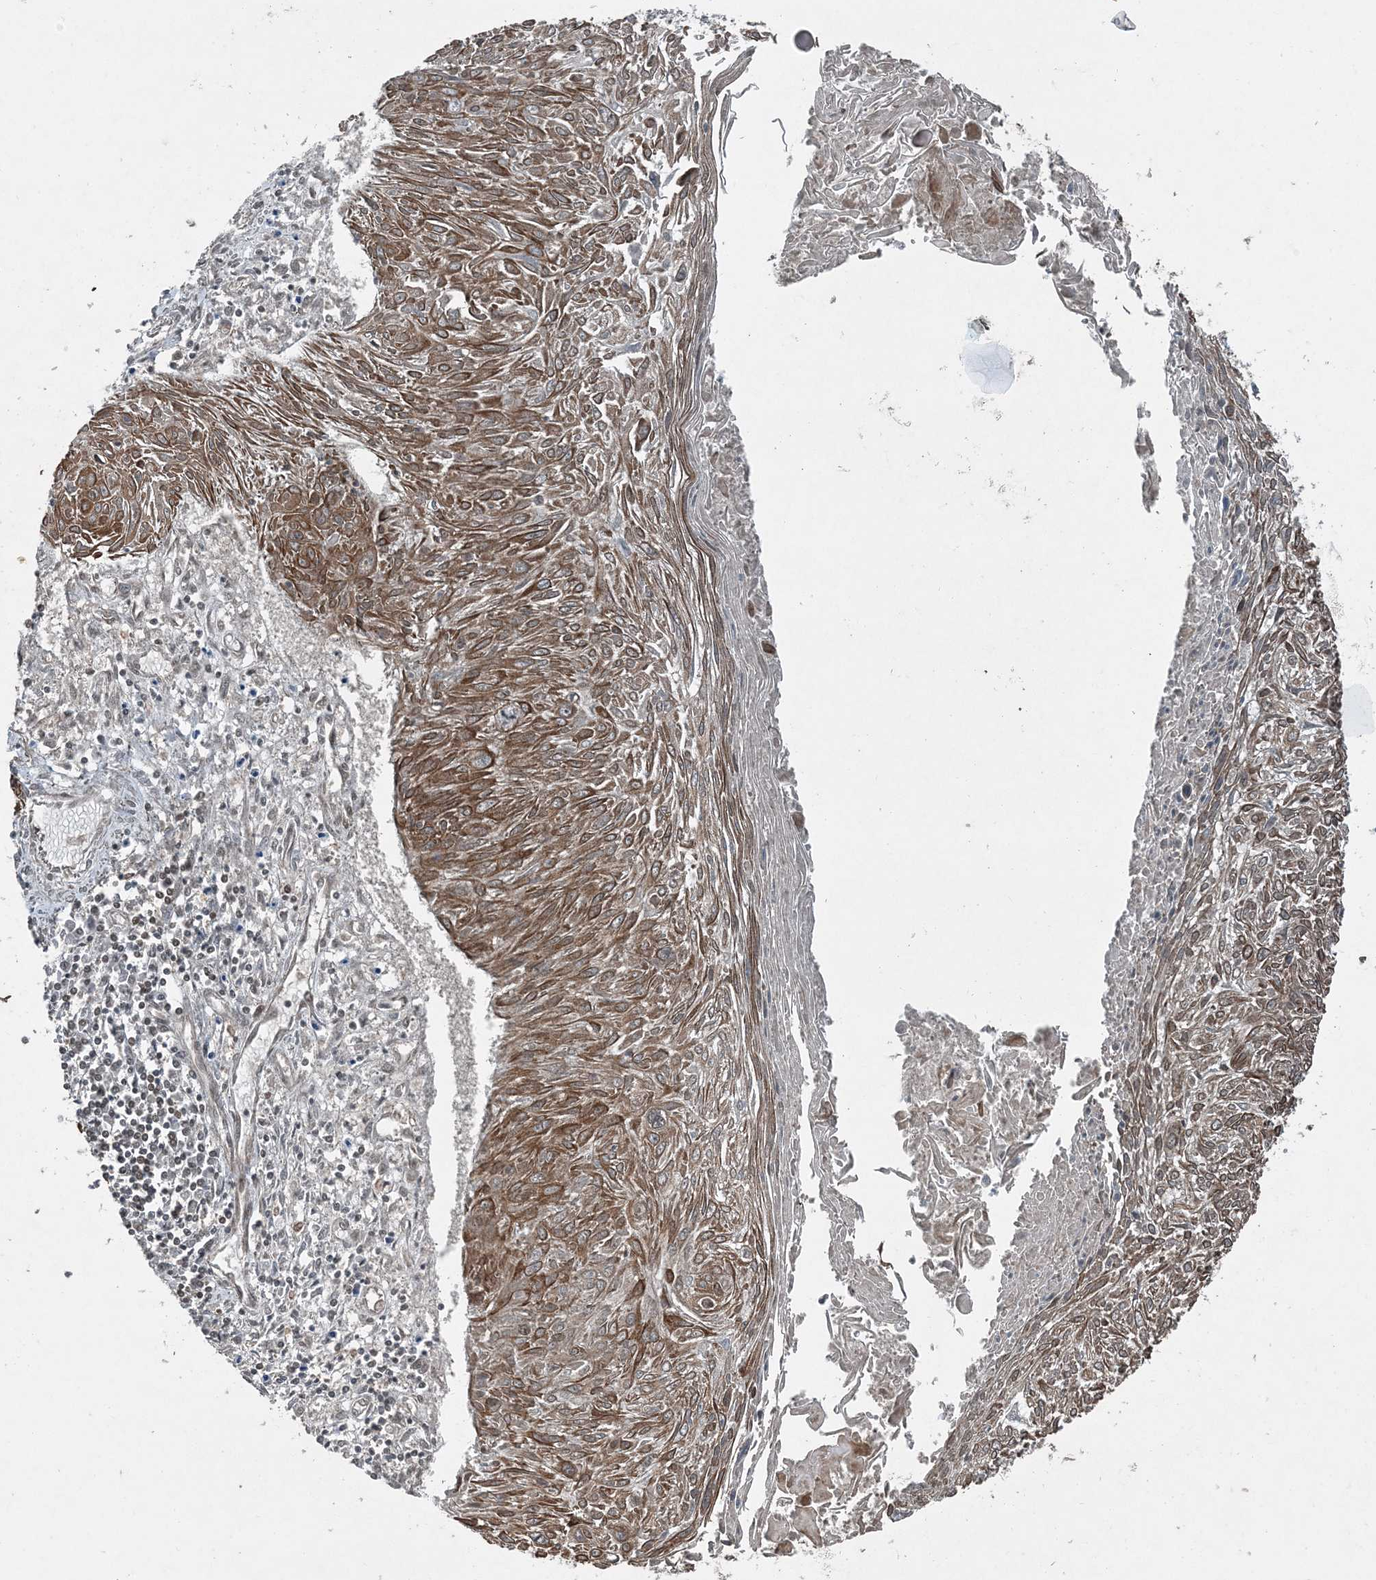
{"staining": {"intensity": "moderate", "quantity": ">75%", "location": "cytoplasmic/membranous,nuclear"}, "tissue": "cervical cancer", "cell_type": "Tumor cells", "image_type": "cancer", "snomed": [{"axis": "morphology", "description": "Squamous cell carcinoma, NOS"}, {"axis": "topography", "description": "Cervix"}], "caption": "Immunohistochemical staining of human squamous cell carcinoma (cervical) shows medium levels of moderate cytoplasmic/membranous and nuclear staining in approximately >75% of tumor cells.", "gene": "COPS7B", "patient": {"sex": "female", "age": 51}}